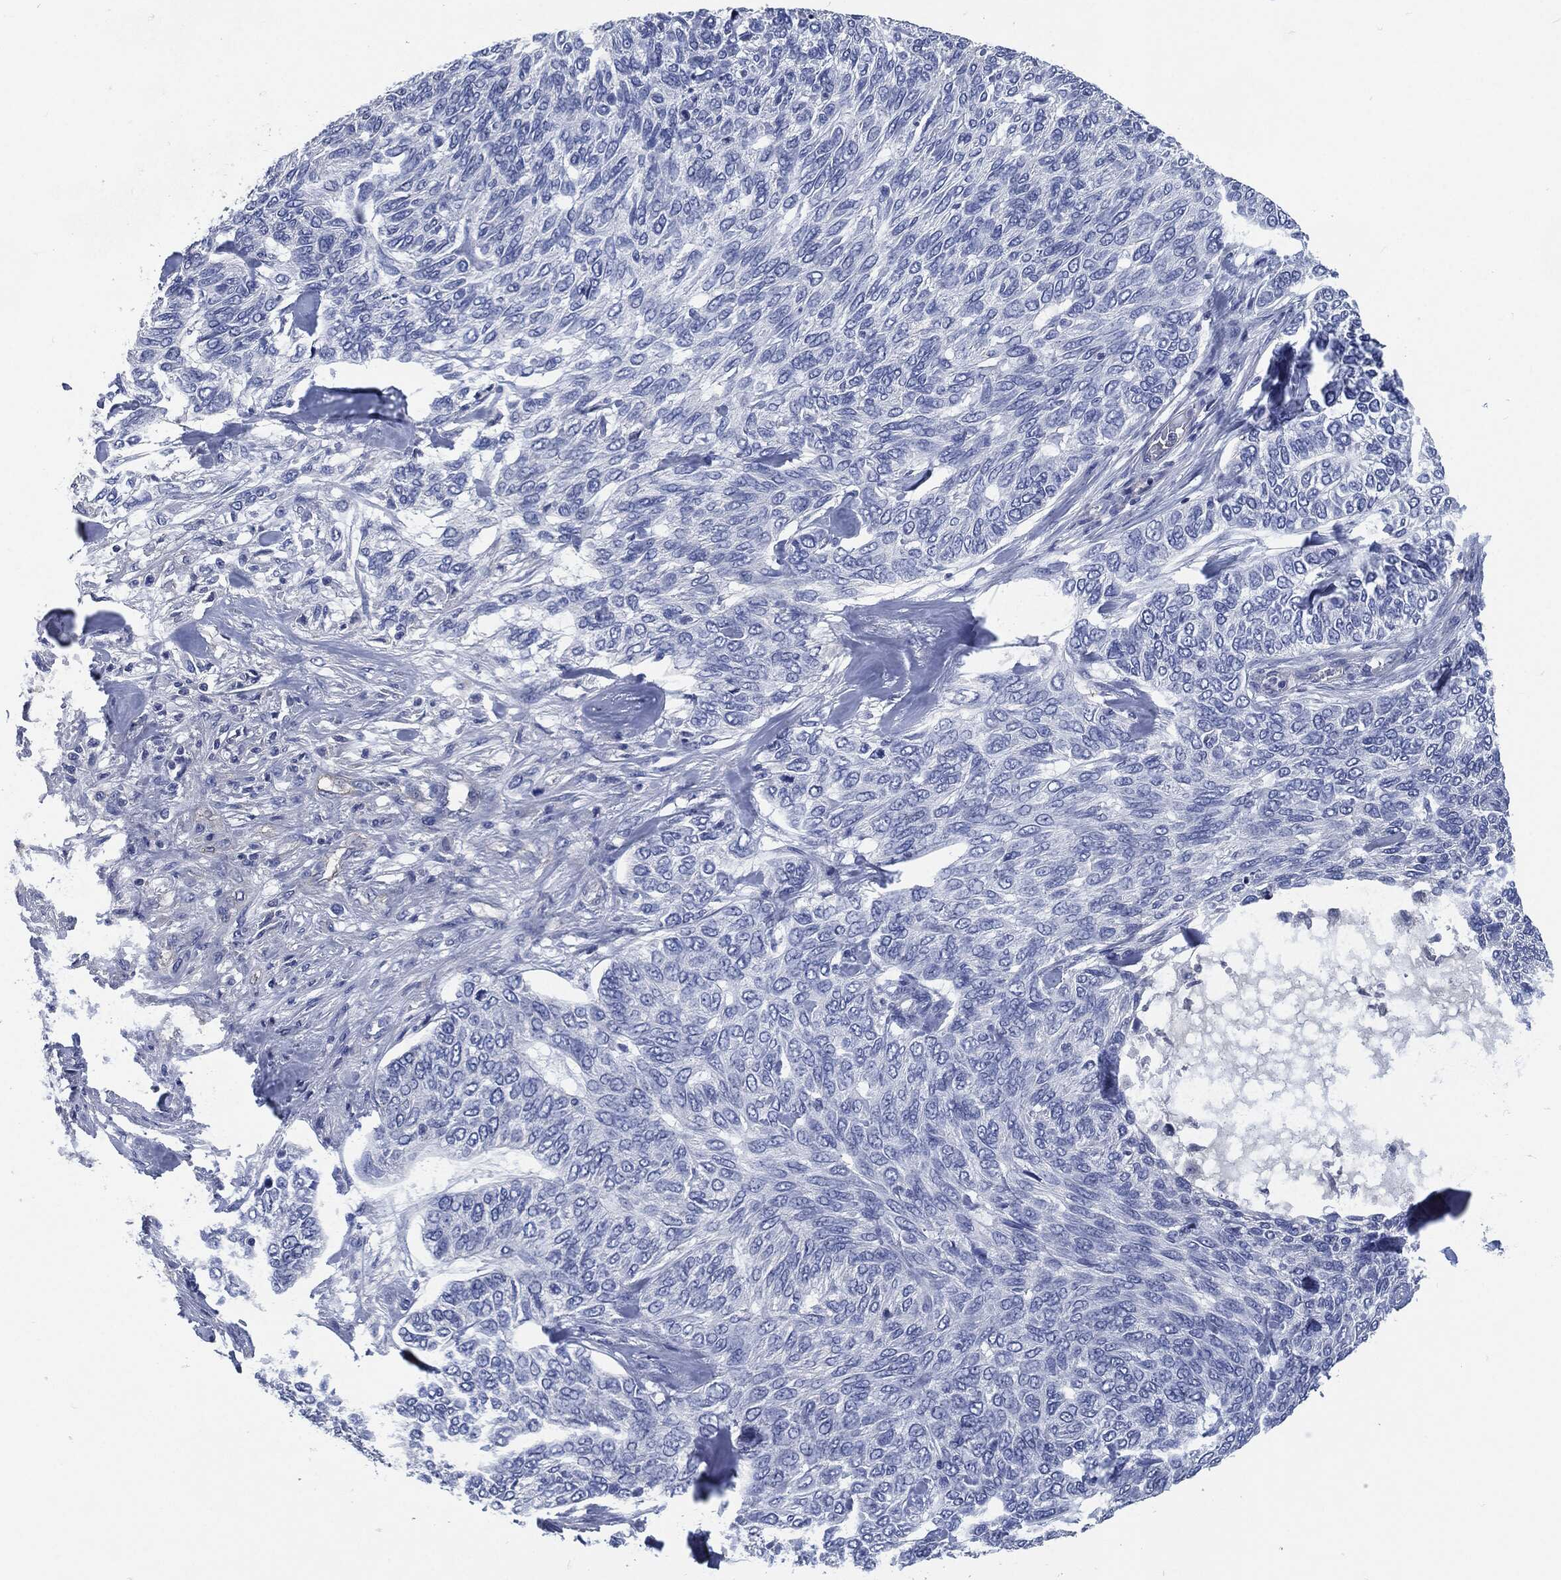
{"staining": {"intensity": "negative", "quantity": "none", "location": "none"}, "tissue": "skin cancer", "cell_type": "Tumor cells", "image_type": "cancer", "snomed": [{"axis": "morphology", "description": "Basal cell carcinoma"}, {"axis": "topography", "description": "Skin"}], "caption": "Human basal cell carcinoma (skin) stained for a protein using IHC reveals no expression in tumor cells.", "gene": "CD27", "patient": {"sex": "female", "age": 65}}